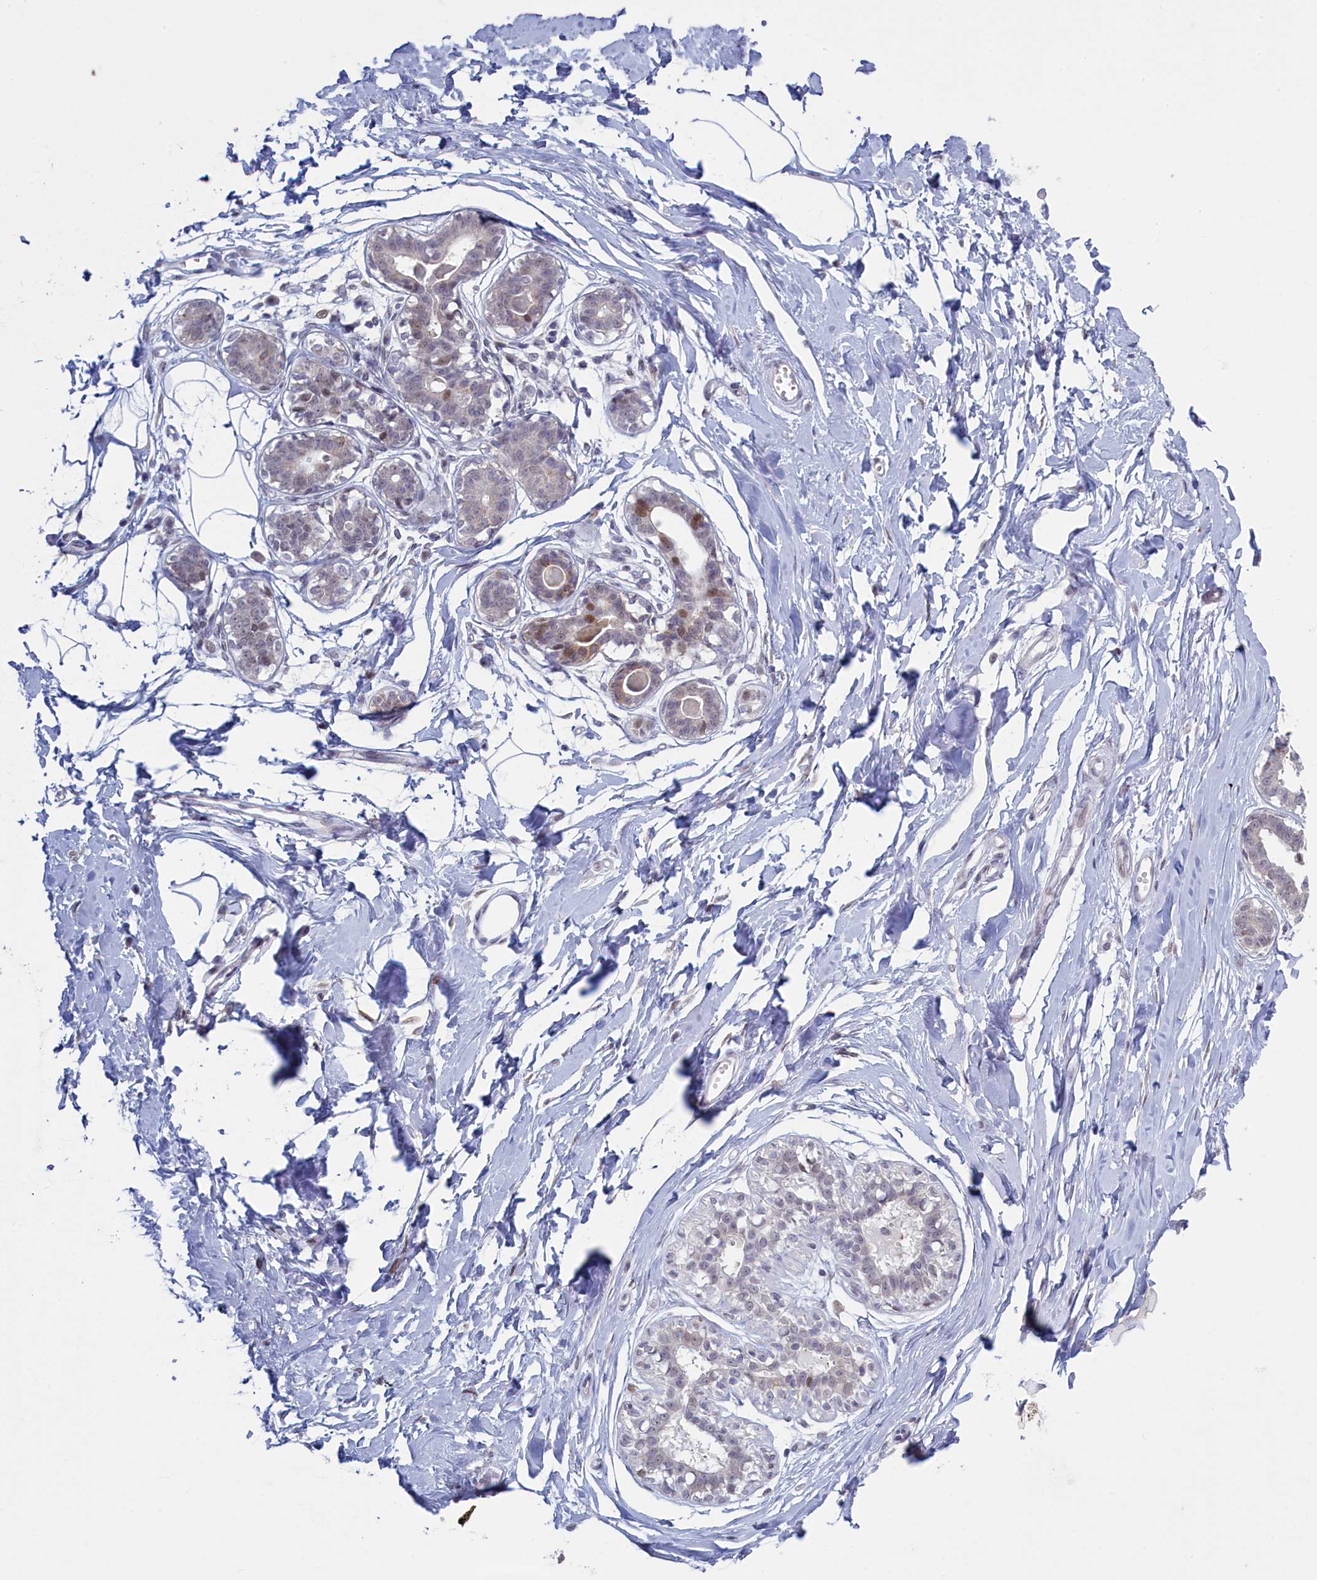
{"staining": {"intensity": "negative", "quantity": "none", "location": "none"}, "tissue": "breast", "cell_type": "Adipocytes", "image_type": "normal", "snomed": [{"axis": "morphology", "description": "Normal tissue, NOS"}, {"axis": "topography", "description": "Breast"}], "caption": "A photomicrograph of breast stained for a protein exhibits no brown staining in adipocytes.", "gene": "ATF7IP2", "patient": {"sex": "female", "age": 45}}